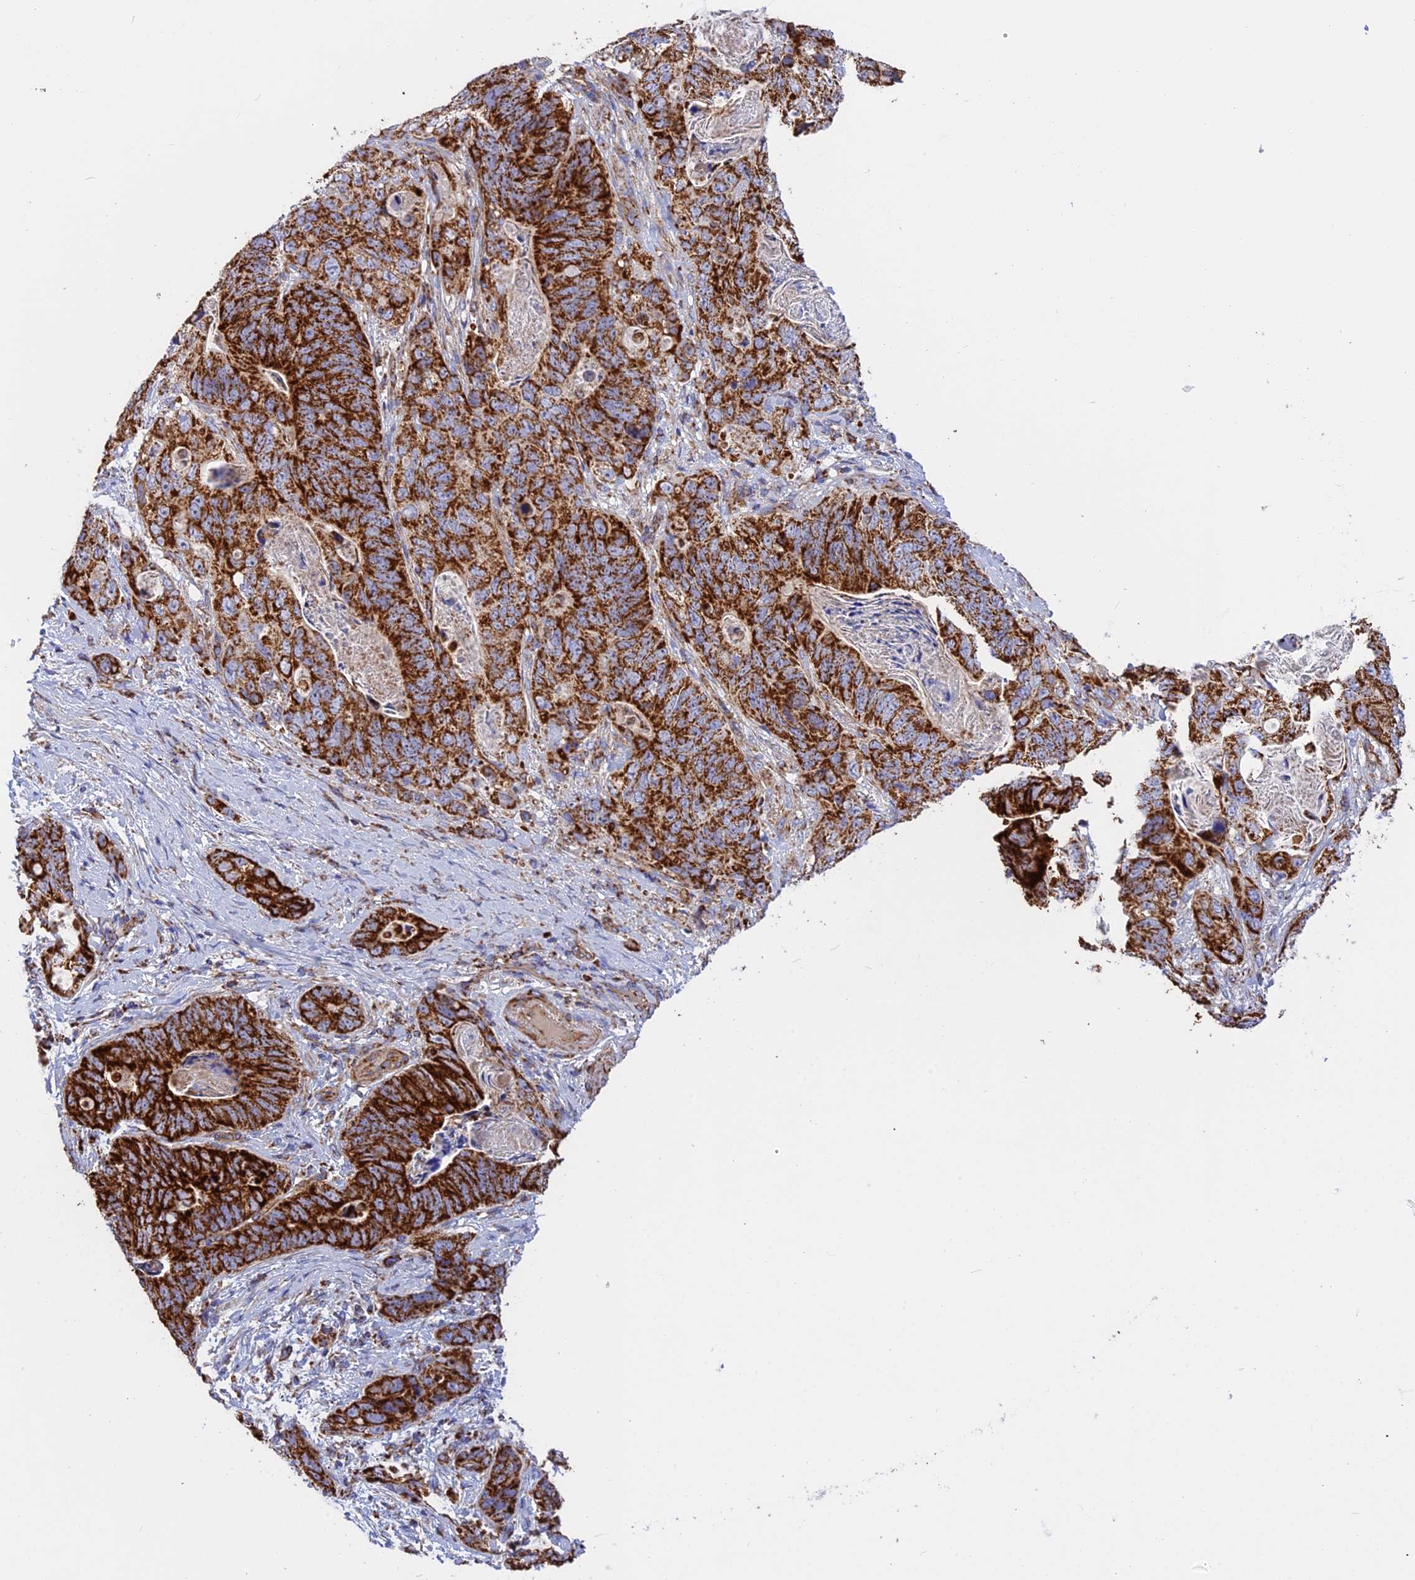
{"staining": {"intensity": "strong", "quantity": ">75%", "location": "cytoplasmic/membranous"}, "tissue": "stomach cancer", "cell_type": "Tumor cells", "image_type": "cancer", "snomed": [{"axis": "morphology", "description": "Normal tissue, NOS"}, {"axis": "morphology", "description": "Adenocarcinoma, NOS"}, {"axis": "topography", "description": "Stomach"}], "caption": "Stomach adenocarcinoma tissue shows strong cytoplasmic/membranous staining in approximately >75% of tumor cells", "gene": "UQCRB", "patient": {"sex": "female", "age": 89}}